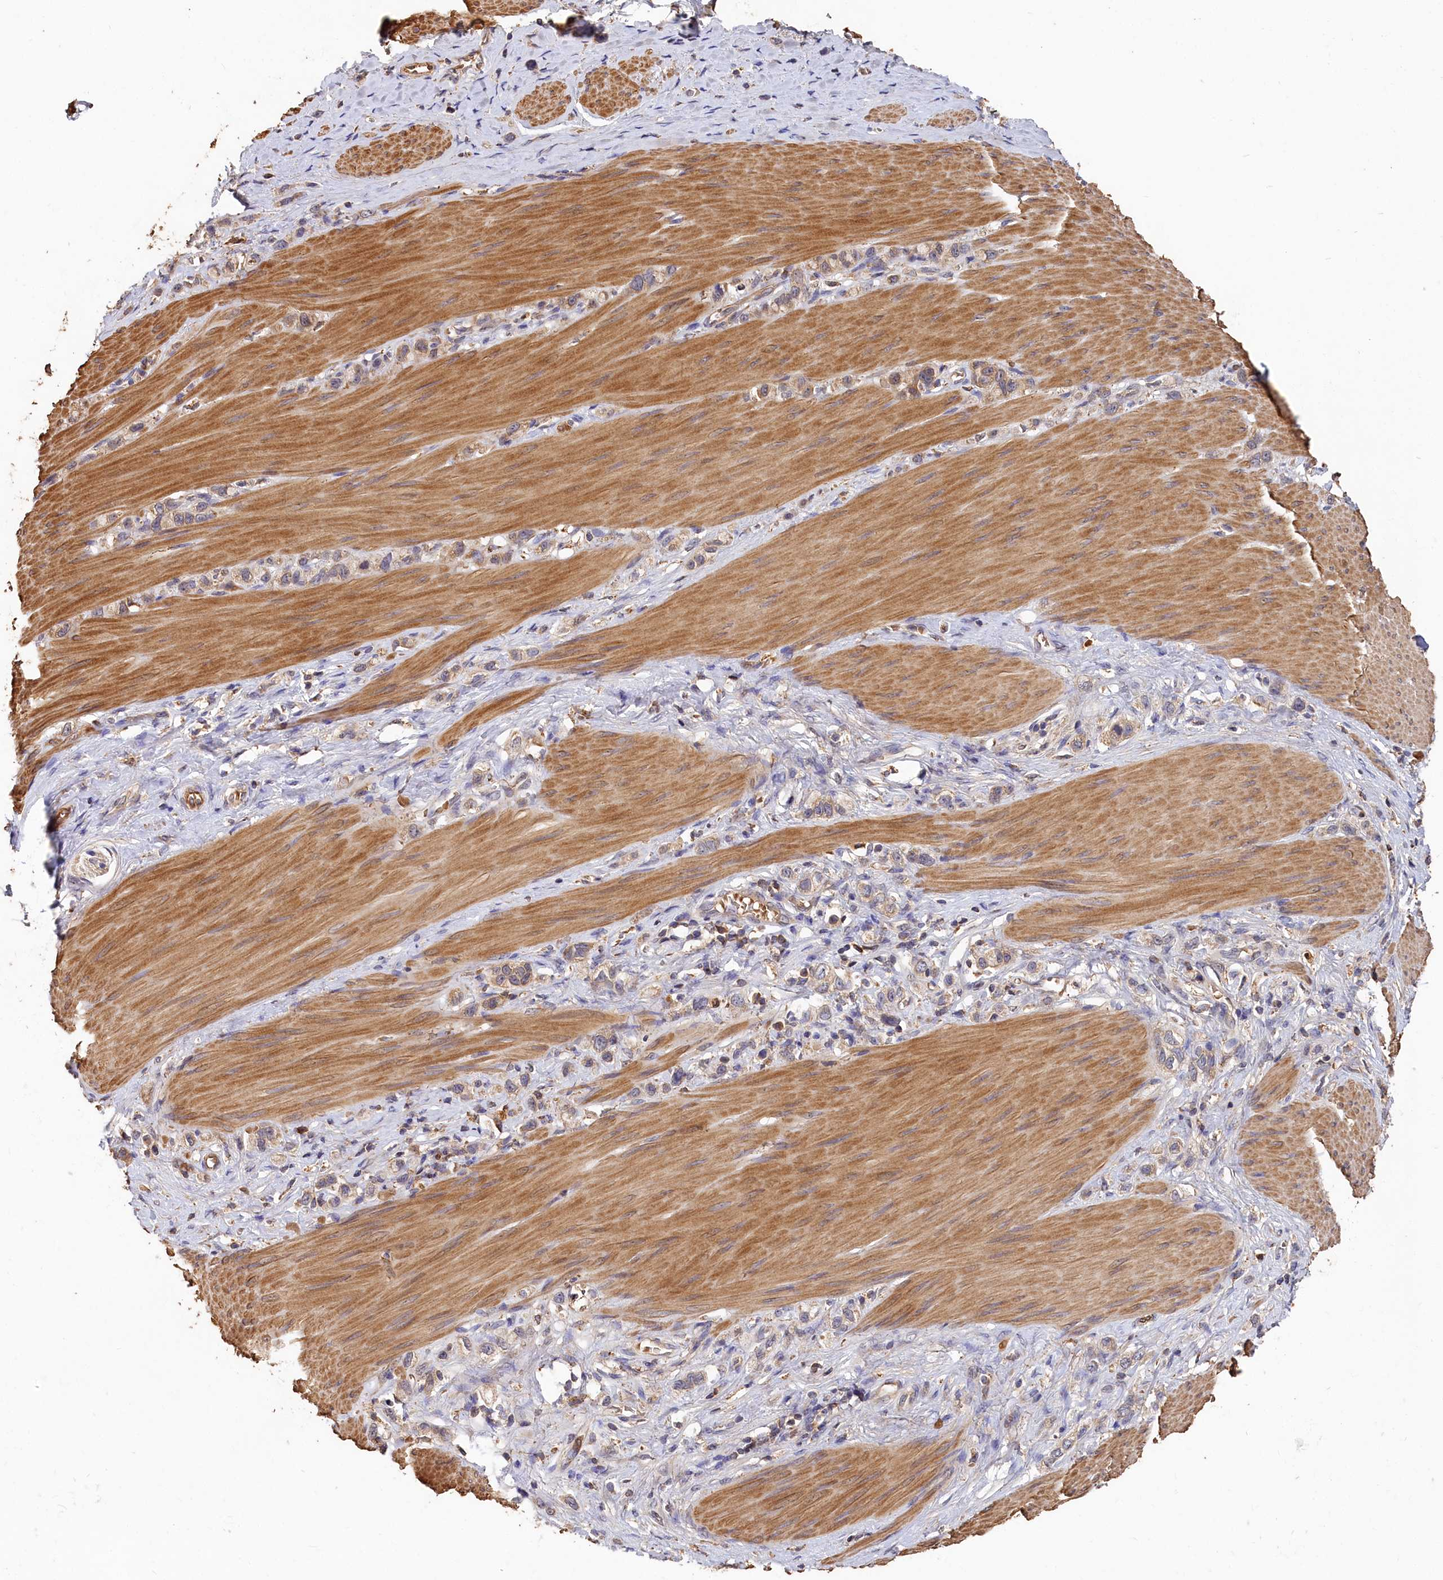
{"staining": {"intensity": "negative", "quantity": "none", "location": "none"}, "tissue": "stomach cancer", "cell_type": "Tumor cells", "image_type": "cancer", "snomed": [{"axis": "morphology", "description": "Adenocarcinoma, NOS"}, {"axis": "topography", "description": "Stomach"}], "caption": "IHC of stomach cancer (adenocarcinoma) reveals no staining in tumor cells.", "gene": "DHRS11", "patient": {"sex": "female", "age": 65}}